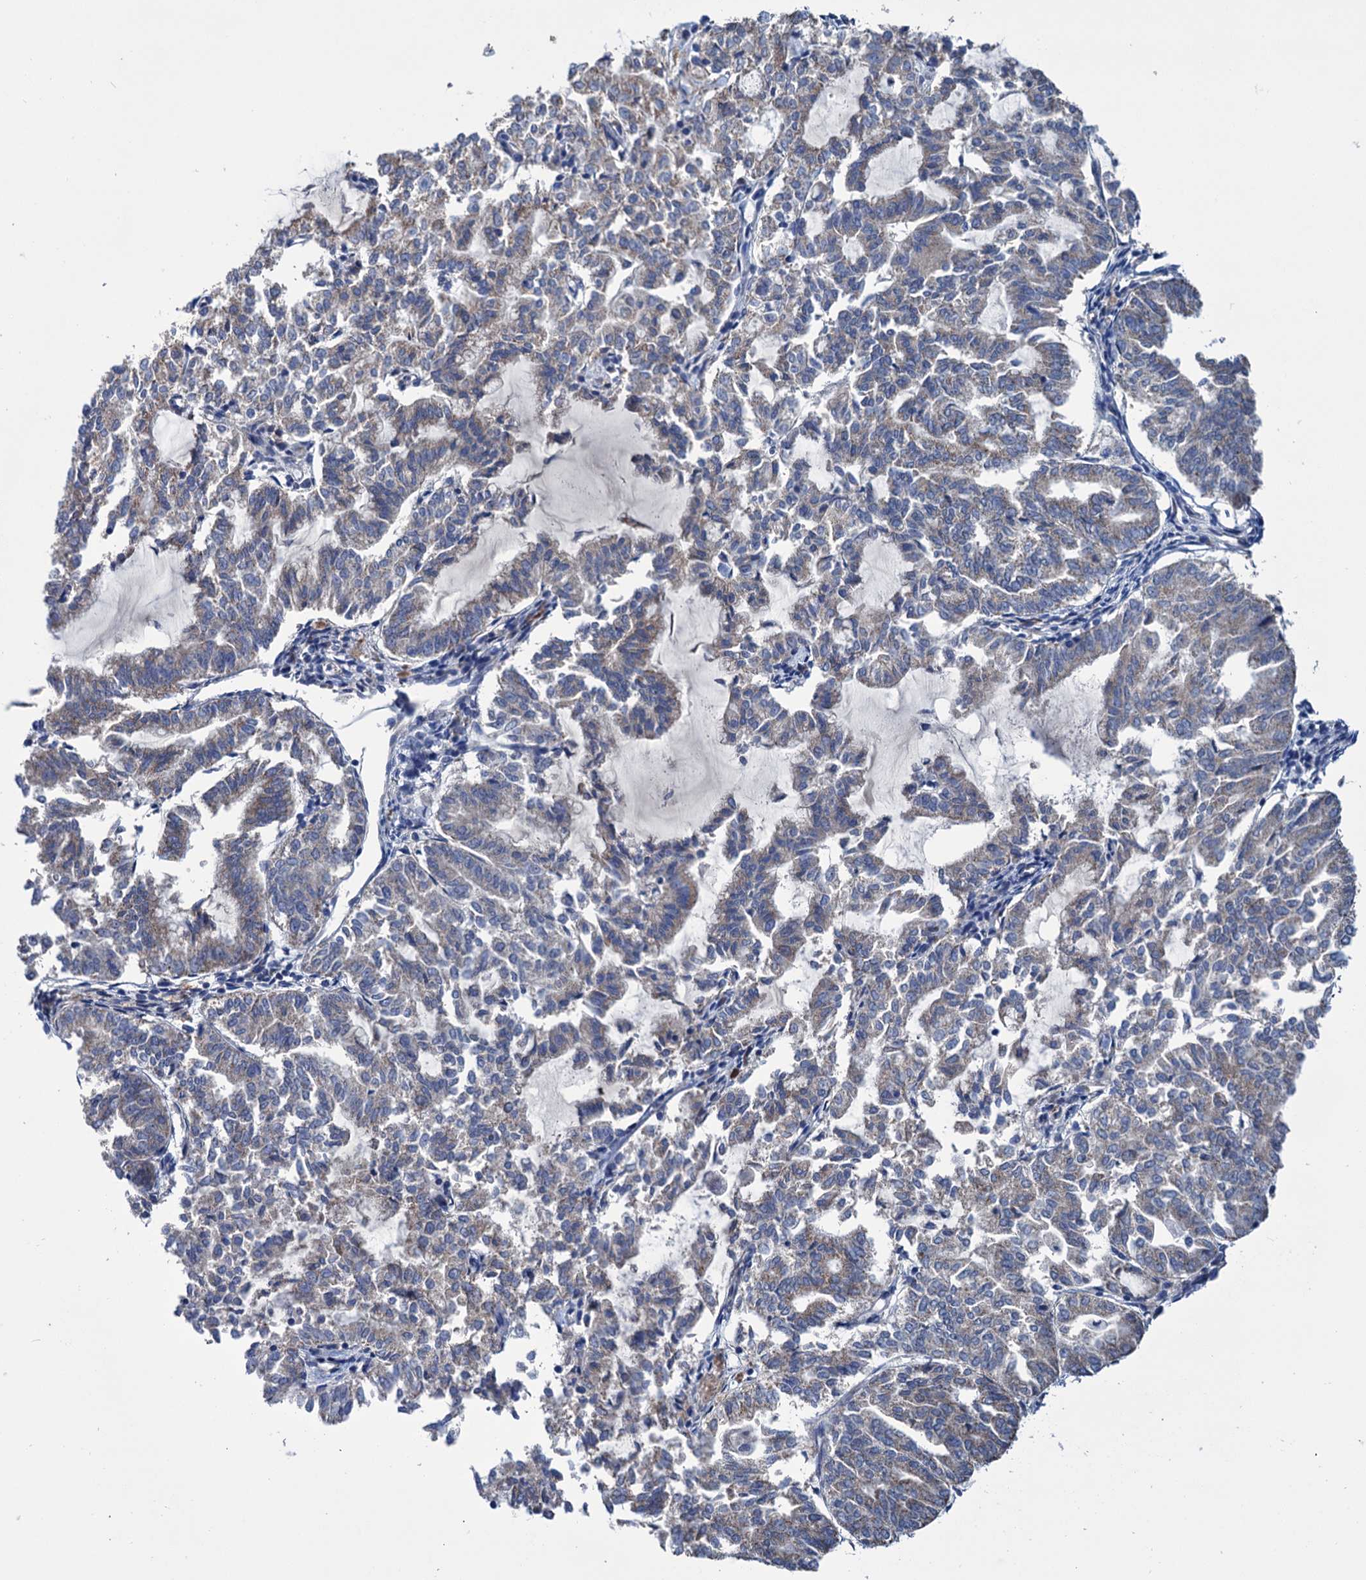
{"staining": {"intensity": "weak", "quantity": "<25%", "location": "cytoplasmic/membranous"}, "tissue": "endometrial cancer", "cell_type": "Tumor cells", "image_type": "cancer", "snomed": [{"axis": "morphology", "description": "Adenocarcinoma, NOS"}, {"axis": "topography", "description": "Endometrium"}], "caption": "Immunohistochemistry (IHC) photomicrograph of human endometrial cancer (adenocarcinoma) stained for a protein (brown), which displays no expression in tumor cells.", "gene": "EYA4", "patient": {"sex": "female", "age": 79}}